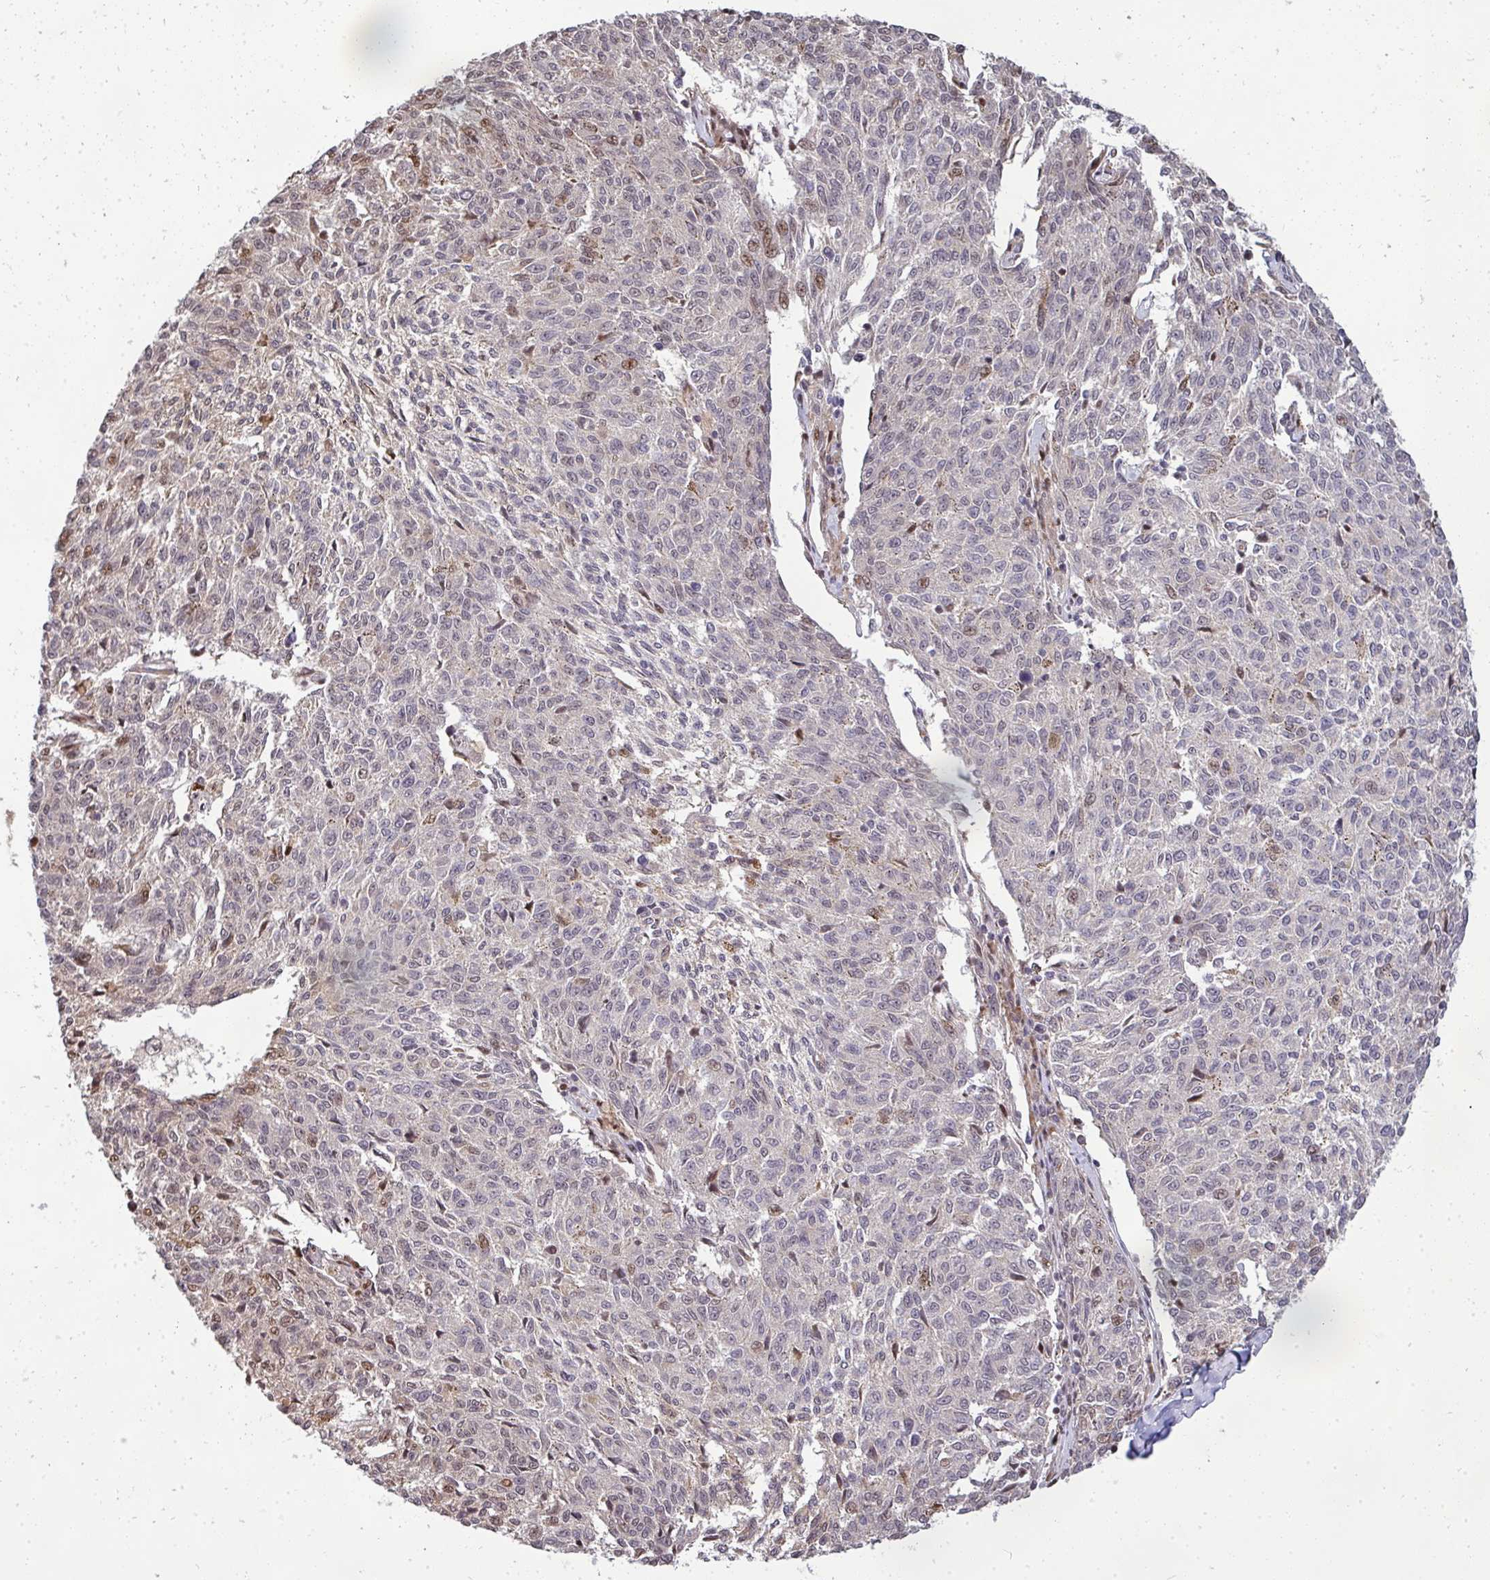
{"staining": {"intensity": "moderate", "quantity": "<25%", "location": "nuclear"}, "tissue": "melanoma", "cell_type": "Tumor cells", "image_type": "cancer", "snomed": [{"axis": "morphology", "description": "Malignant melanoma, NOS"}, {"axis": "topography", "description": "Skin"}], "caption": "Protein staining by IHC demonstrates moderate nuclear staining in approximately <25% of tumor cells in malignant melanoma.", "gene": "PATZ1", "patient": {"sex": "female", "age": 72}}